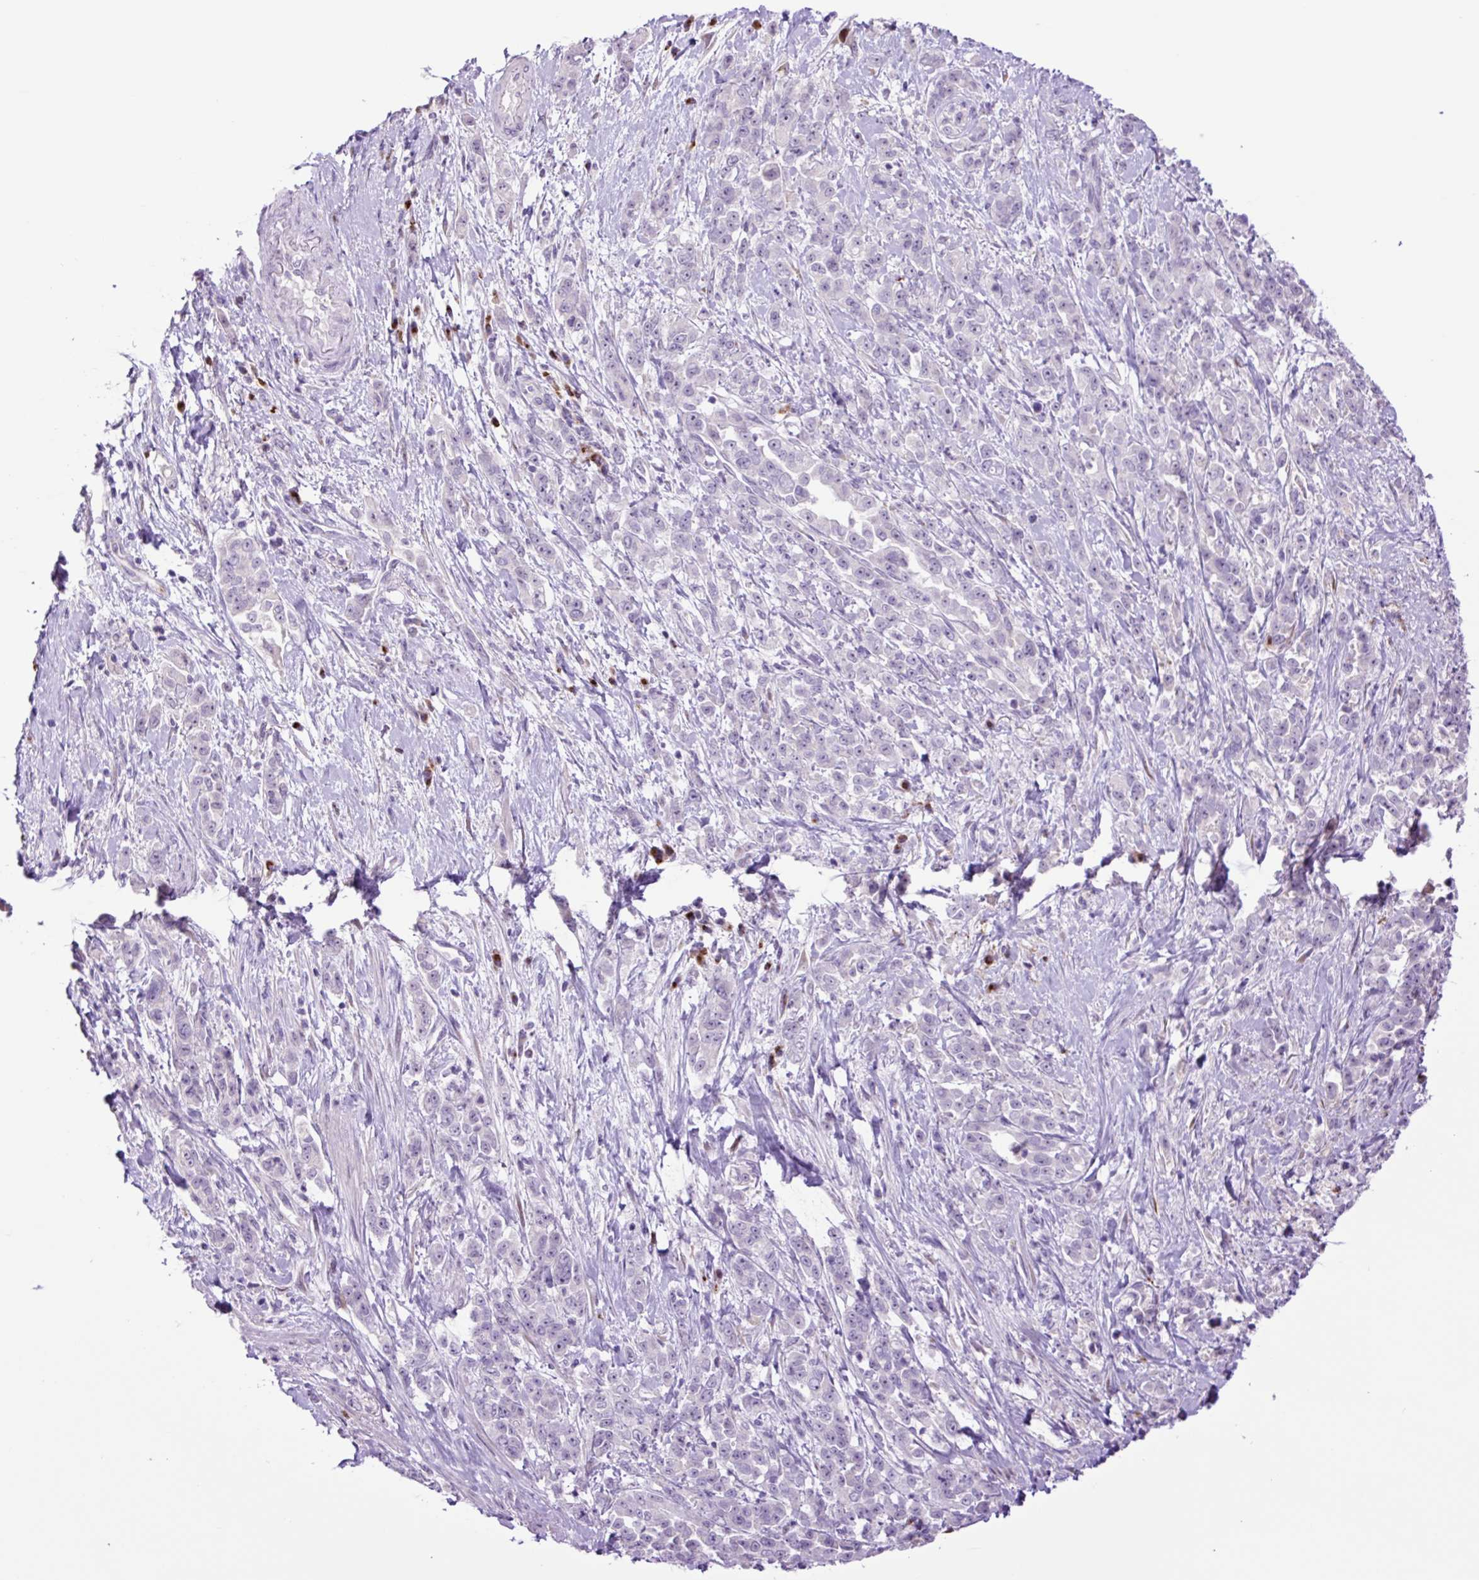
{"staining": {"intensity": "negative", "quantity": "none", "location": "none"}, "tissue": "pancreatic cancer", "cell_type": "Tumor cells", "image_type": "cancer", "snomed": [{"axis": "morphology", "description": "Normal tissue, NOS"}, {"axis": "morphology", "description": "Adenocarcinoma, NOS"}, {"axis": "topography", "description": "Pancreas"}], "caption": "A photomicrograph of pancreatic cancer (adenocarcinoma) stained for a protein reveals no brown staining in tumor cells.", "gene": "MFSD3", "patient": {"sex": "female", "age": 64}}